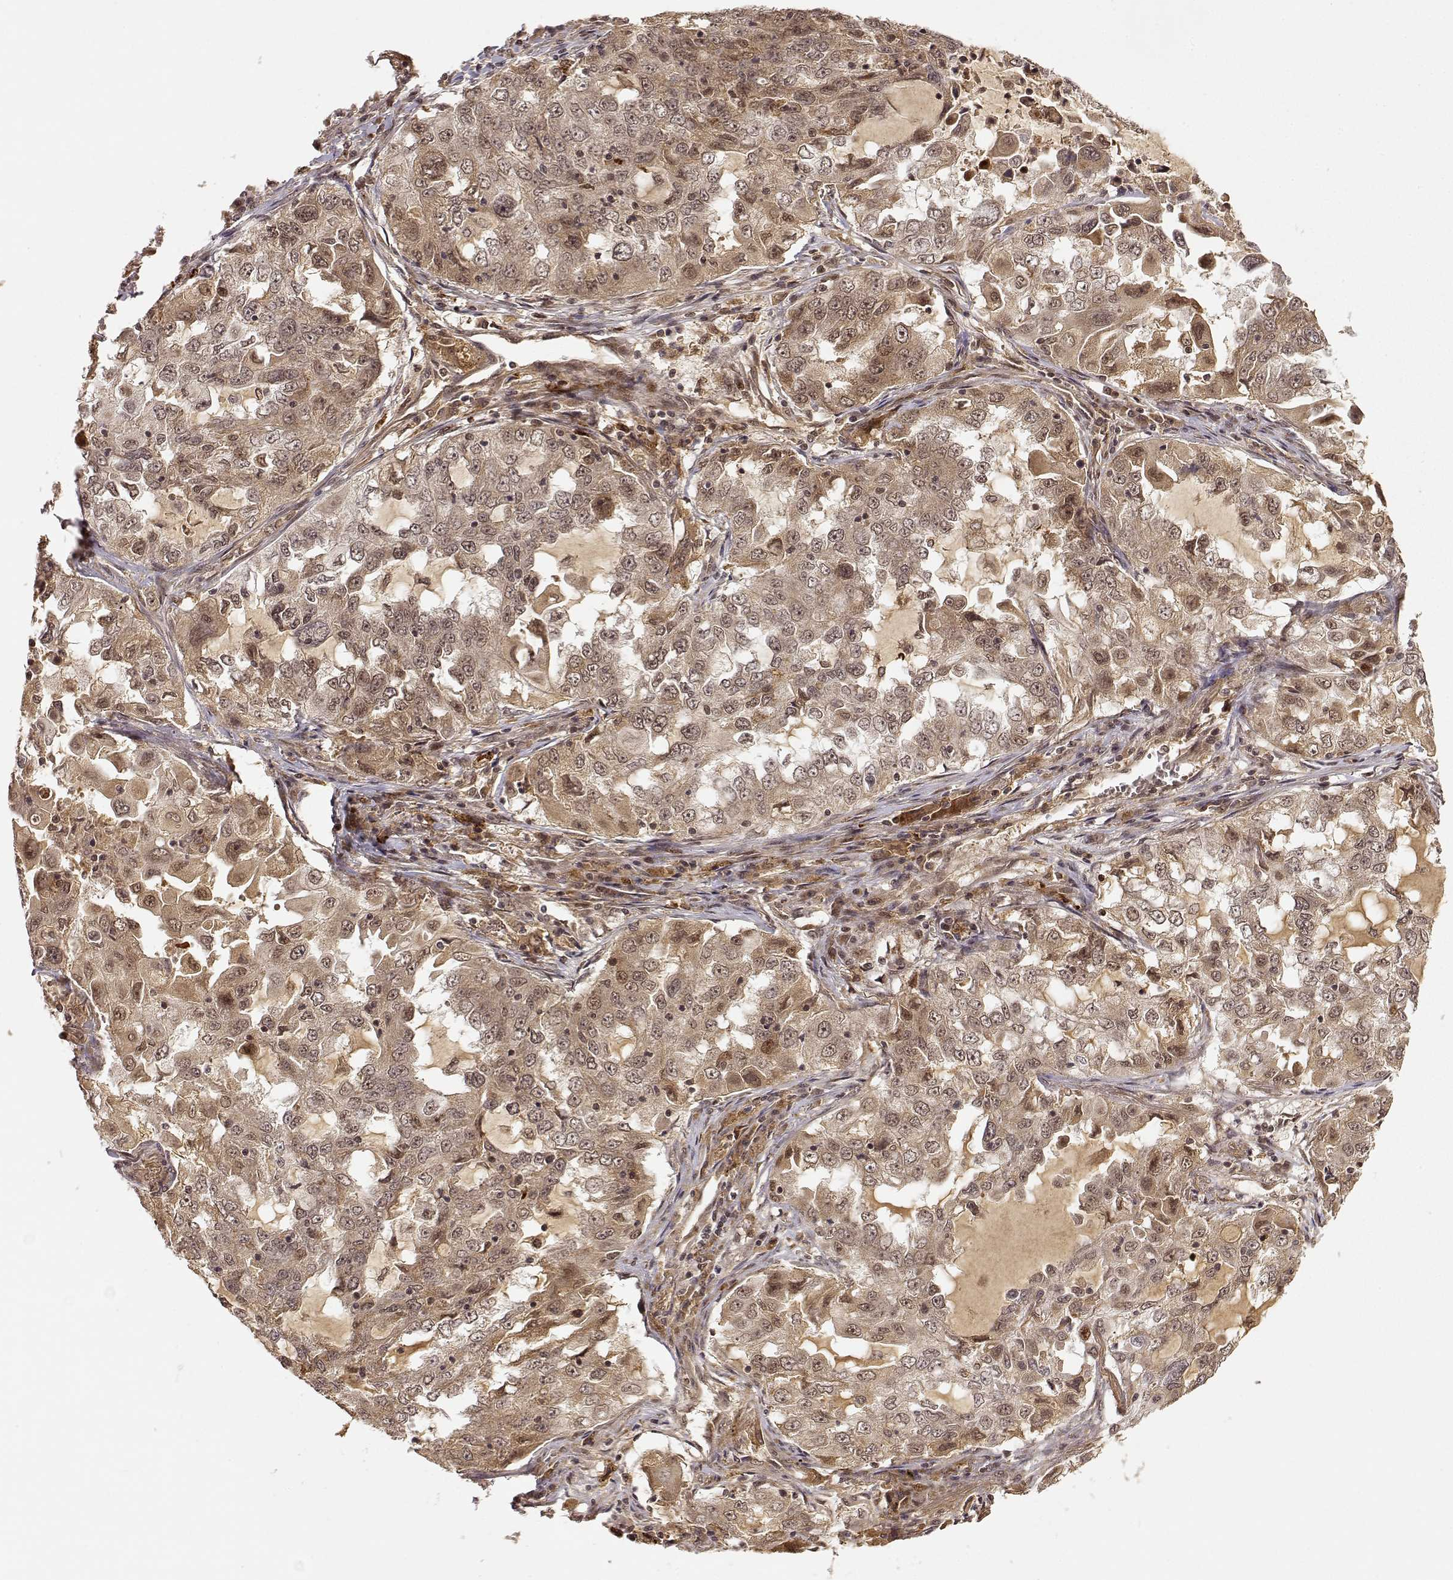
{"staining": {"intensity": "weak", "quantity": ">75%", "location": "cytoplasmic/membranous,nuclear"}, "tissue": "lung cancer", "cell_type": "Tumor cells", "image_type": "cancer", "snomed": [{"axis": "morphology", "description": "Adenocarcinoma, NOS"}, {"axis": "topography", "description": "Lung"}], "caption": "An immunohistochemistry (IHC) micrograph of tumor tissue is shown. Protein staining in brown highlights weak cytoplasmic/membranous and nuclear positivity in adenocarcinoma (lung) within tumor cells. (Stains: DAB in brown, nuclei in blue, Microscopy: brightfield microscopy at high magnification).", "gene": "MAEA", "patient": {"sex": "female", "age": 61}}